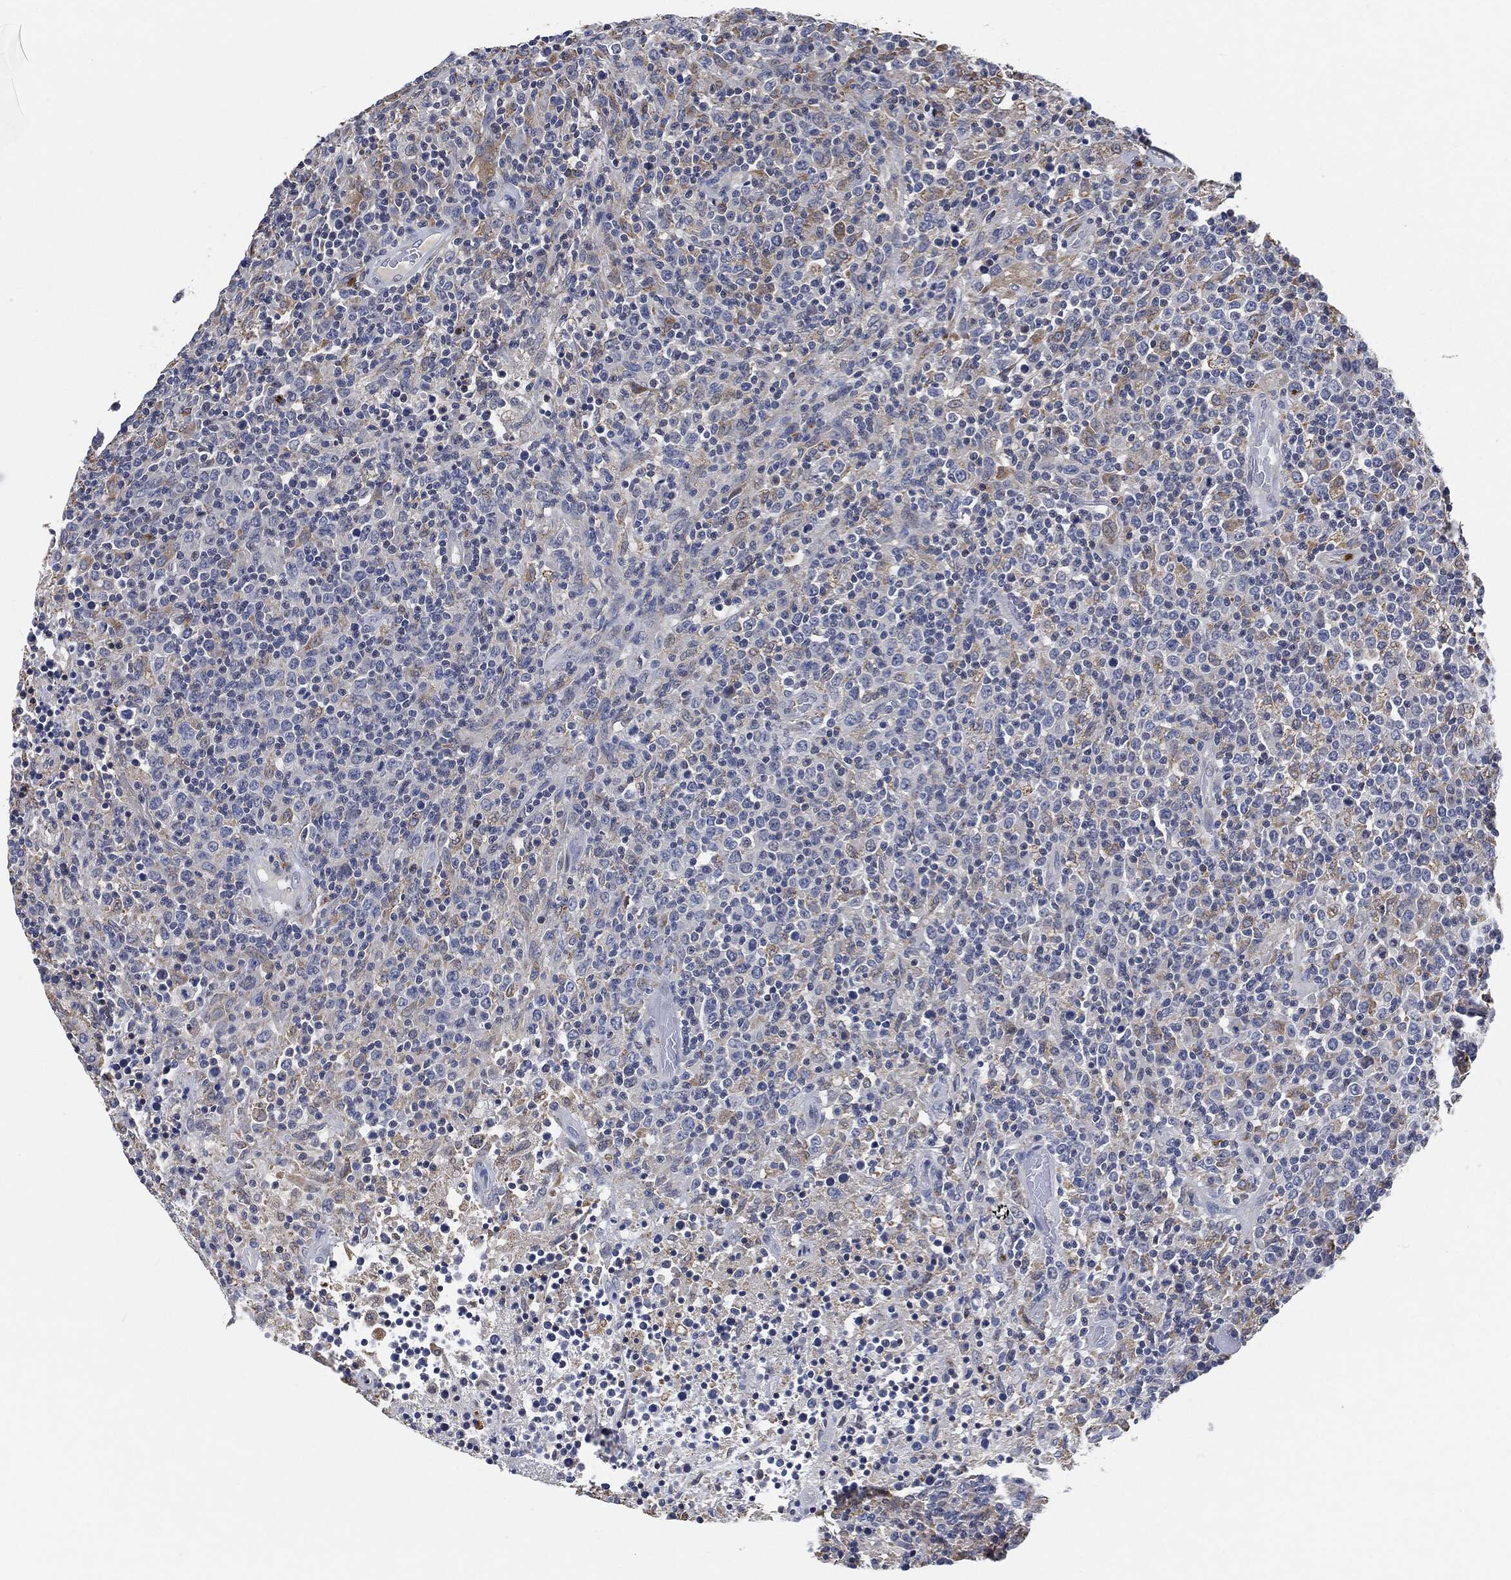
{"staining": {"intensity": "weak", "quantity": "<25%", "location": "cytoplasmic/membranous"}, "tissue": "lymphoma", "cell_type": "Tumor cells", "image_type": "cancer", "snomed": [{"axis": "morphology", "description": "Malignant lymphoma, non-Hodgkin's type, High grade"}, {"axis": "topography", "description": "Lung"}], "caption": "This is an immunohistochemistry (IHC) micrograph of lymphoma. There is no staining in tumor cells.", "gene": "VSIG4", "patient": {"sex": "male", "age": 79}}